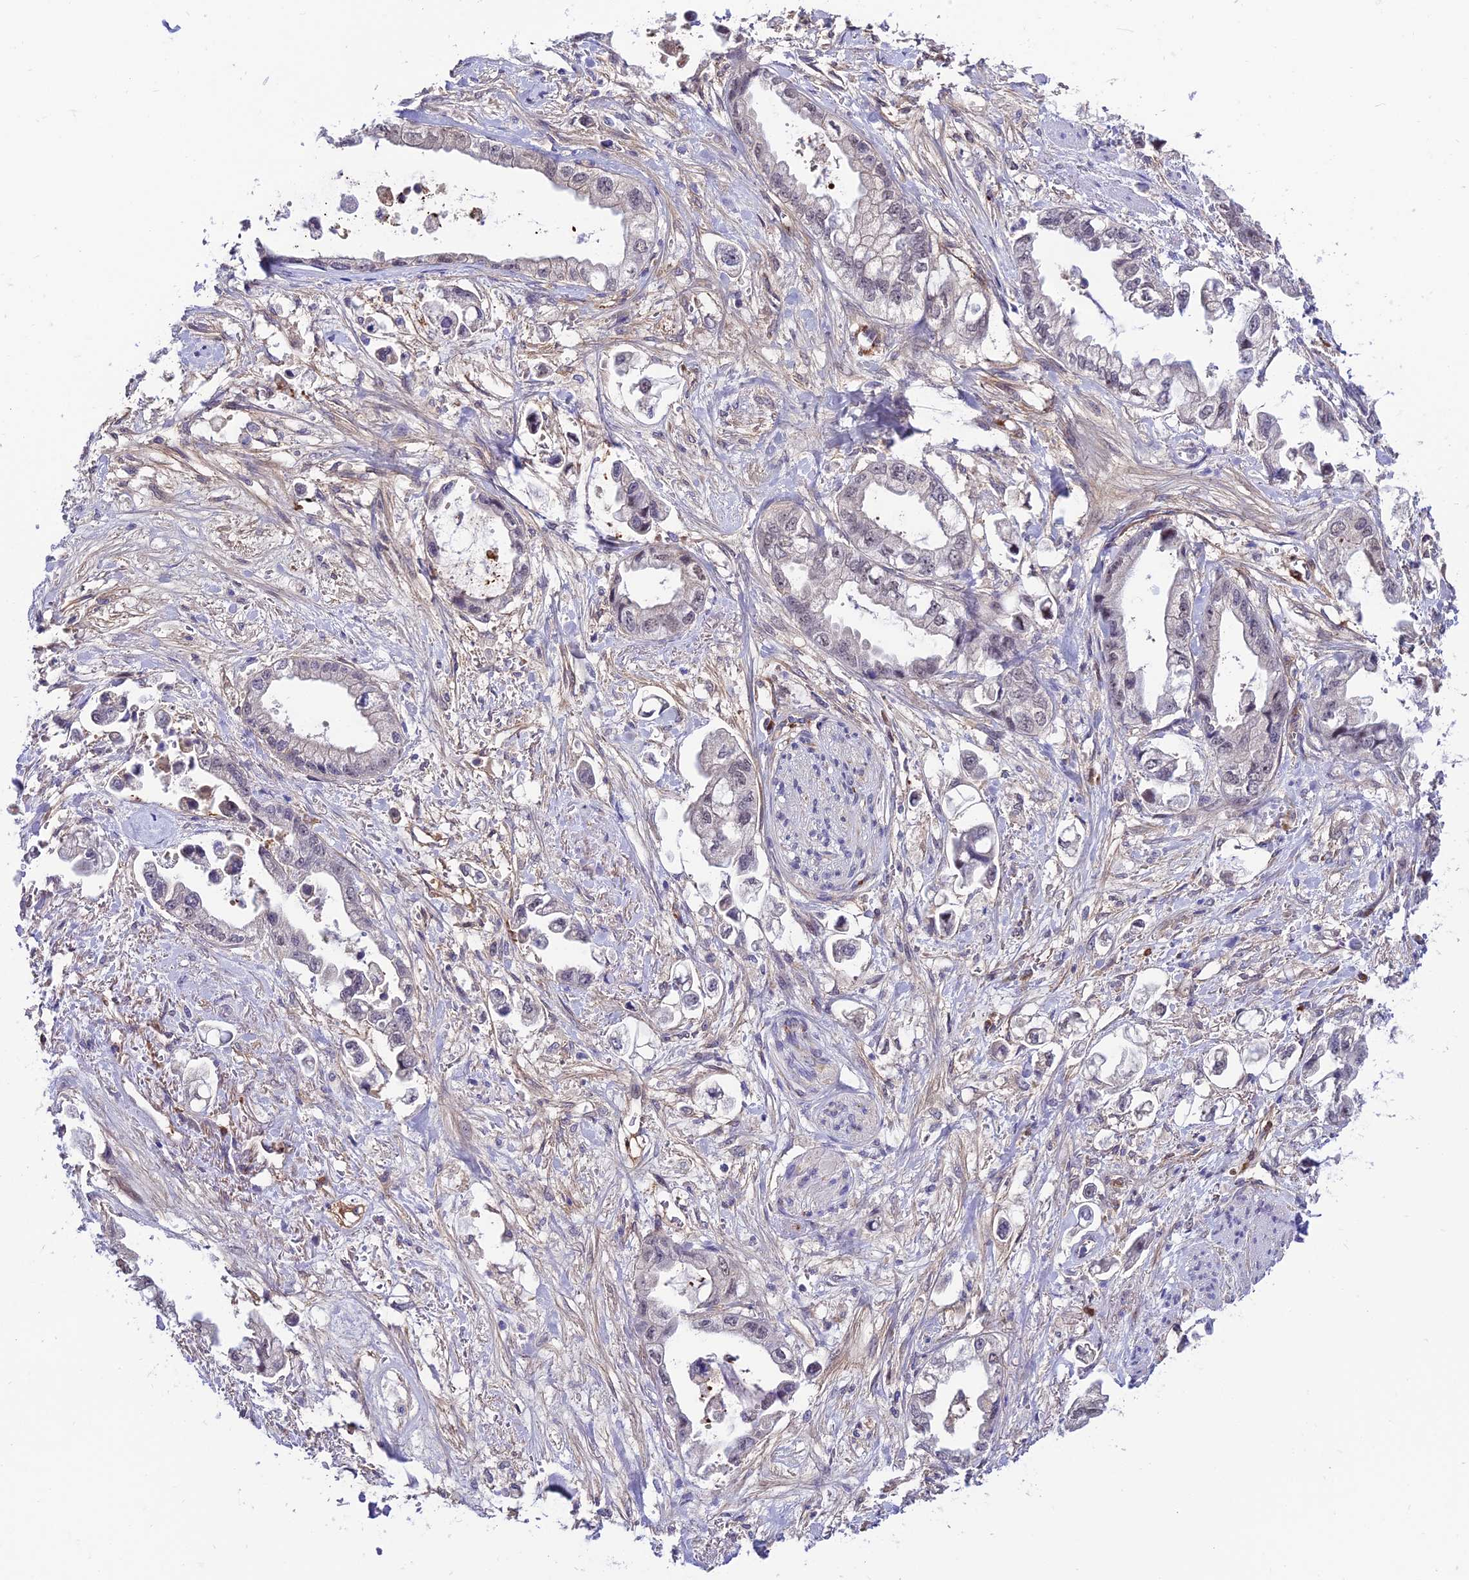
{"staining": {"intensity": "negative", "quantity": "none", "location": "none"}, "tissue": "stomach cancer", "cell_type": "Tumor cells", "image_type": "cancer", "snomed": [{"axis": "morphology", "description": "Adenocarcinoma, NOS"}, {"axis": "topography", "description": "Stomach"}], "caption": "DAB (3,3'-diaminobenzidine) immunohistochemical staining of human stomach cancer displays no significant staining in tumor cells.", "gene": "SYT15", "patient": {"sex": "male", "age": 62}}